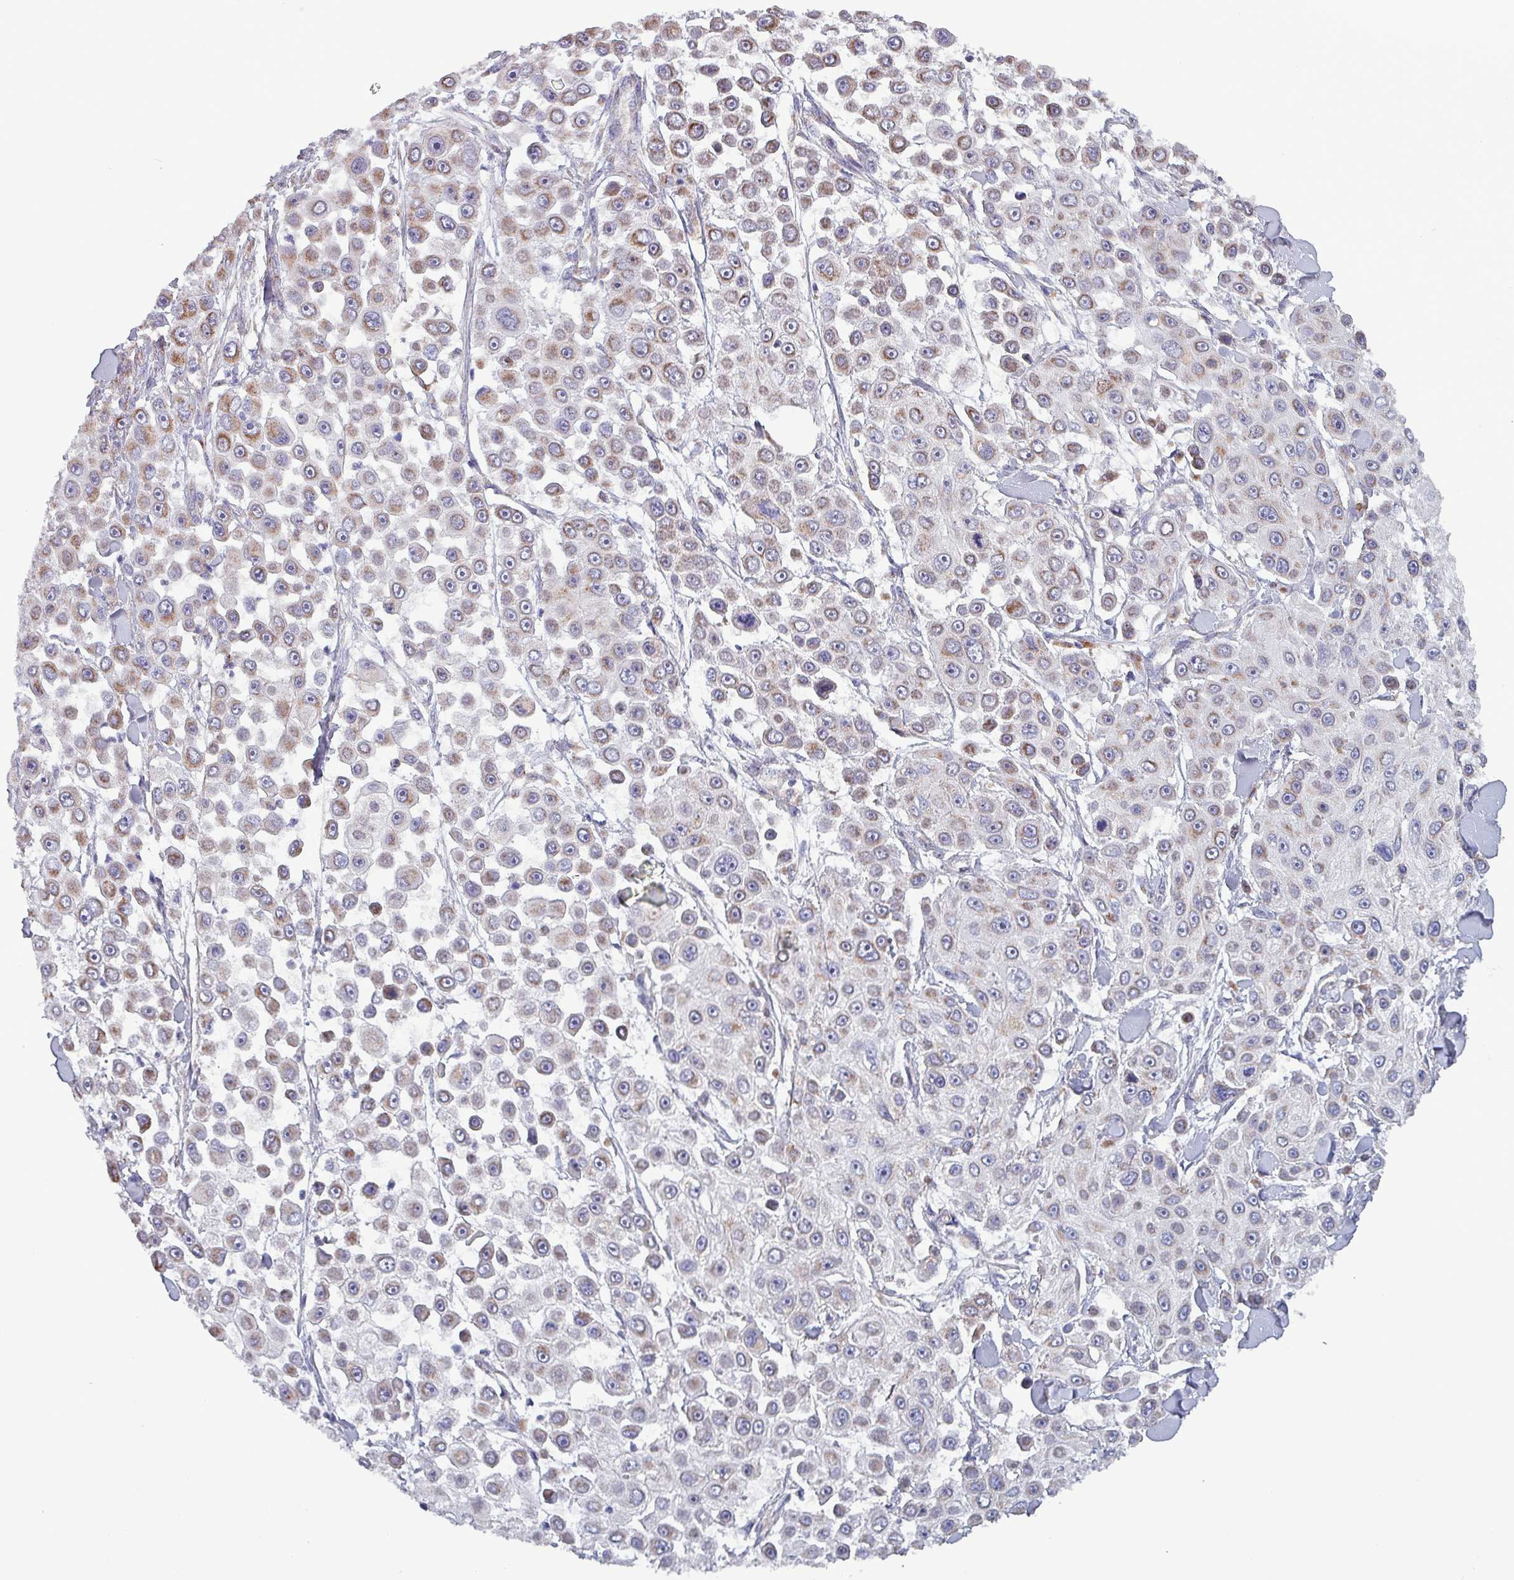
{"staining": {"intensity": "moderate", "quantity": "25%-75%", "location": "cytoplasmic/membranous"}, "tissue": "skin cancer", "cell_type": "Tumor cells", "image_type": "cancer", "snomed": [{"axis": "morphology", "description": "Squamous cell carcinoma, NOS"}, {"axis": "topography", "description": "Skin"}], "caption": "Protein staining of skin cancer (squamous cell carcinoma) tissue reveals moderate cytoplasmic/membranous staining in about 25%-75% of tumor cells. Using DAB (3,3'-diaminobenzidine) (brown) and hematoxylin (blue) stains, captured at high magnification using brightfield microscopy.", "gene": "ZNF322", "patient": {"sex": "male", "age": 67}}